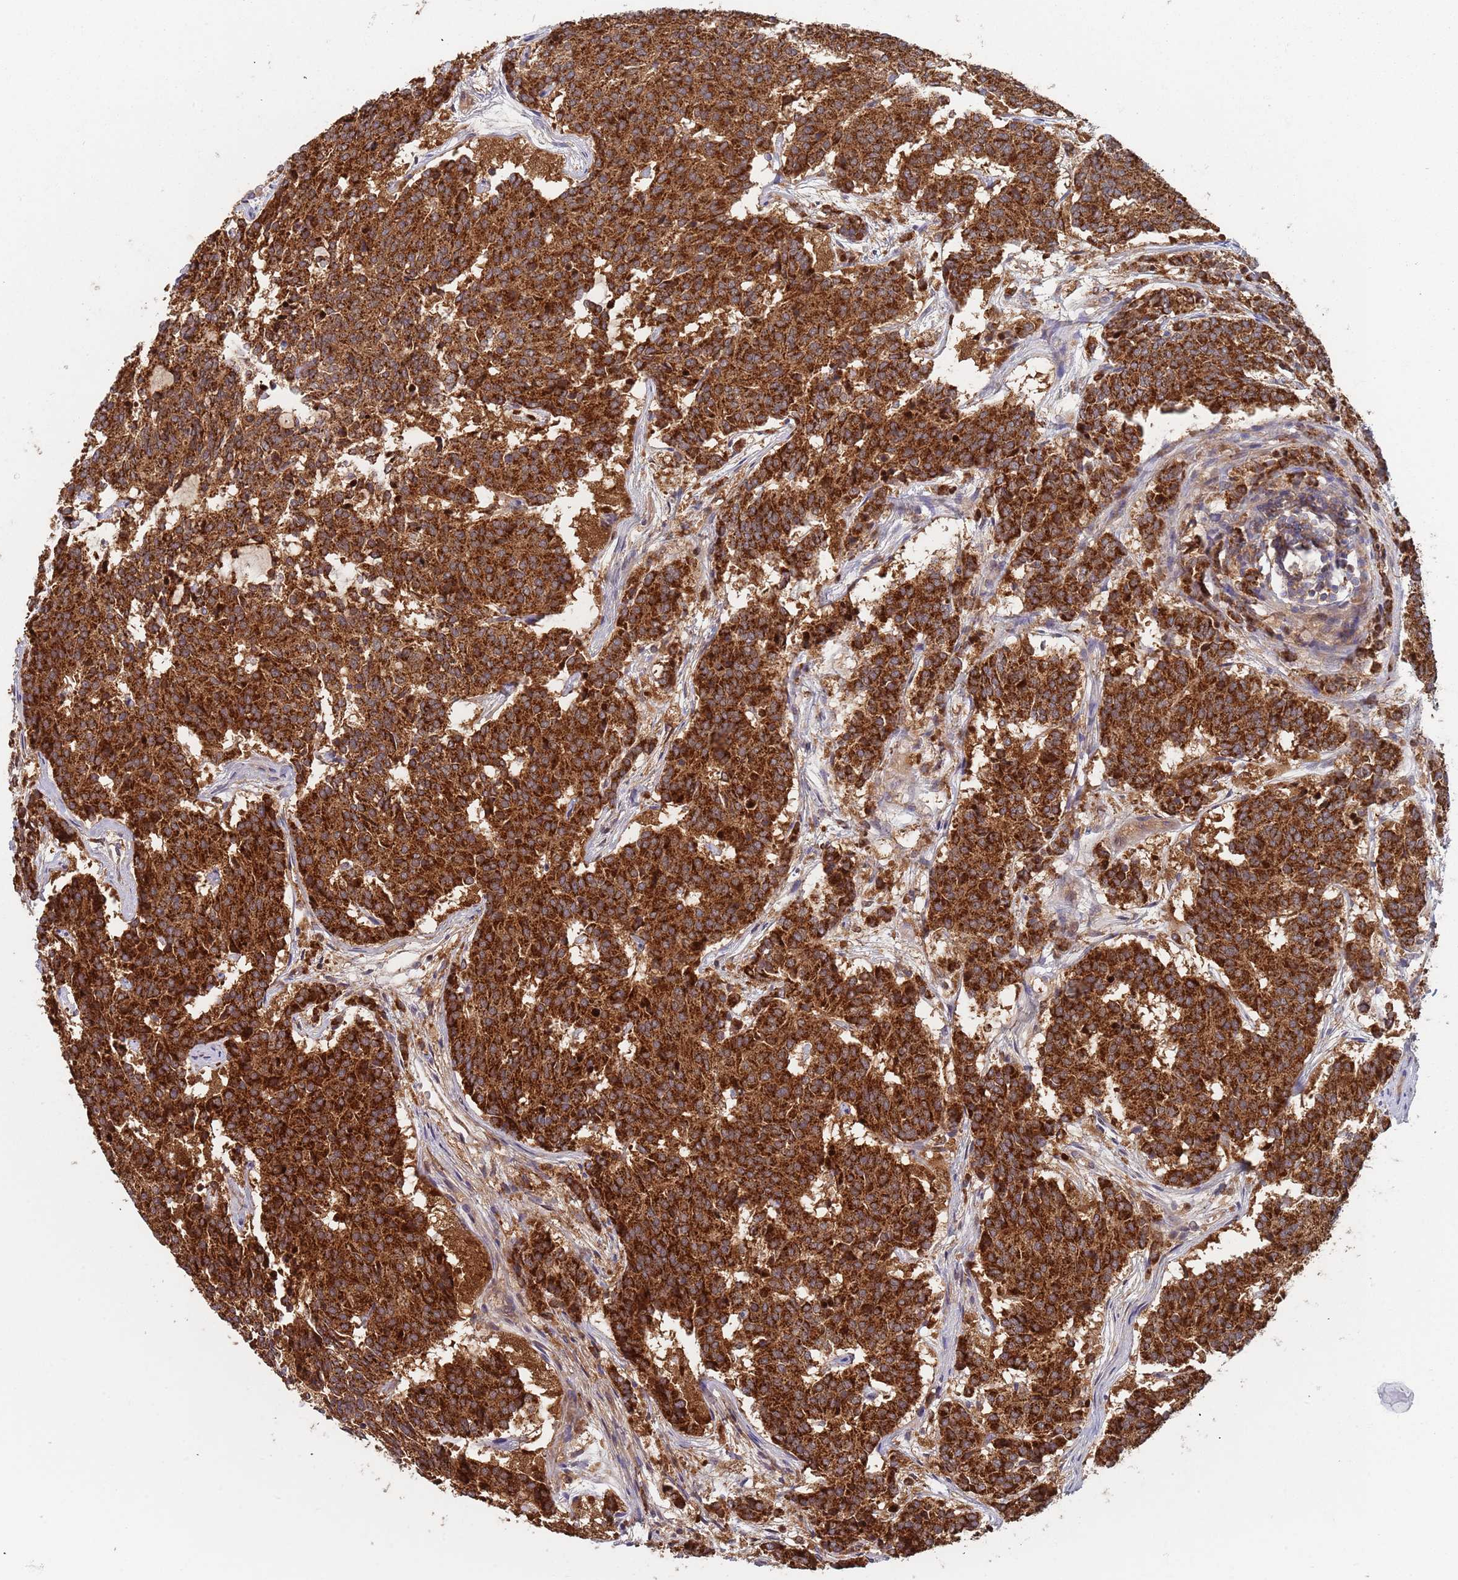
{"staining": {"intensity": "strong", "quantity": ">75%", "location": "cytoplasmic/membranous"}, "tissue": "carcinoid", "cell_type": "Tumor cells", "image_type": "cancer", "snomed": [{"axis": "morphology", "description": "Carcinoid, malignant, NOS"}, {"axis": "topography", "description": "Pancreas"}], "caption": "Immunohistochemical staining of malignant carcinoid displays strong cytoplasmic/membranous protein expression in approximately >75% of tumor cells.", "gene": "GDI2", "patient": {"sex": "female", "age": 54}}